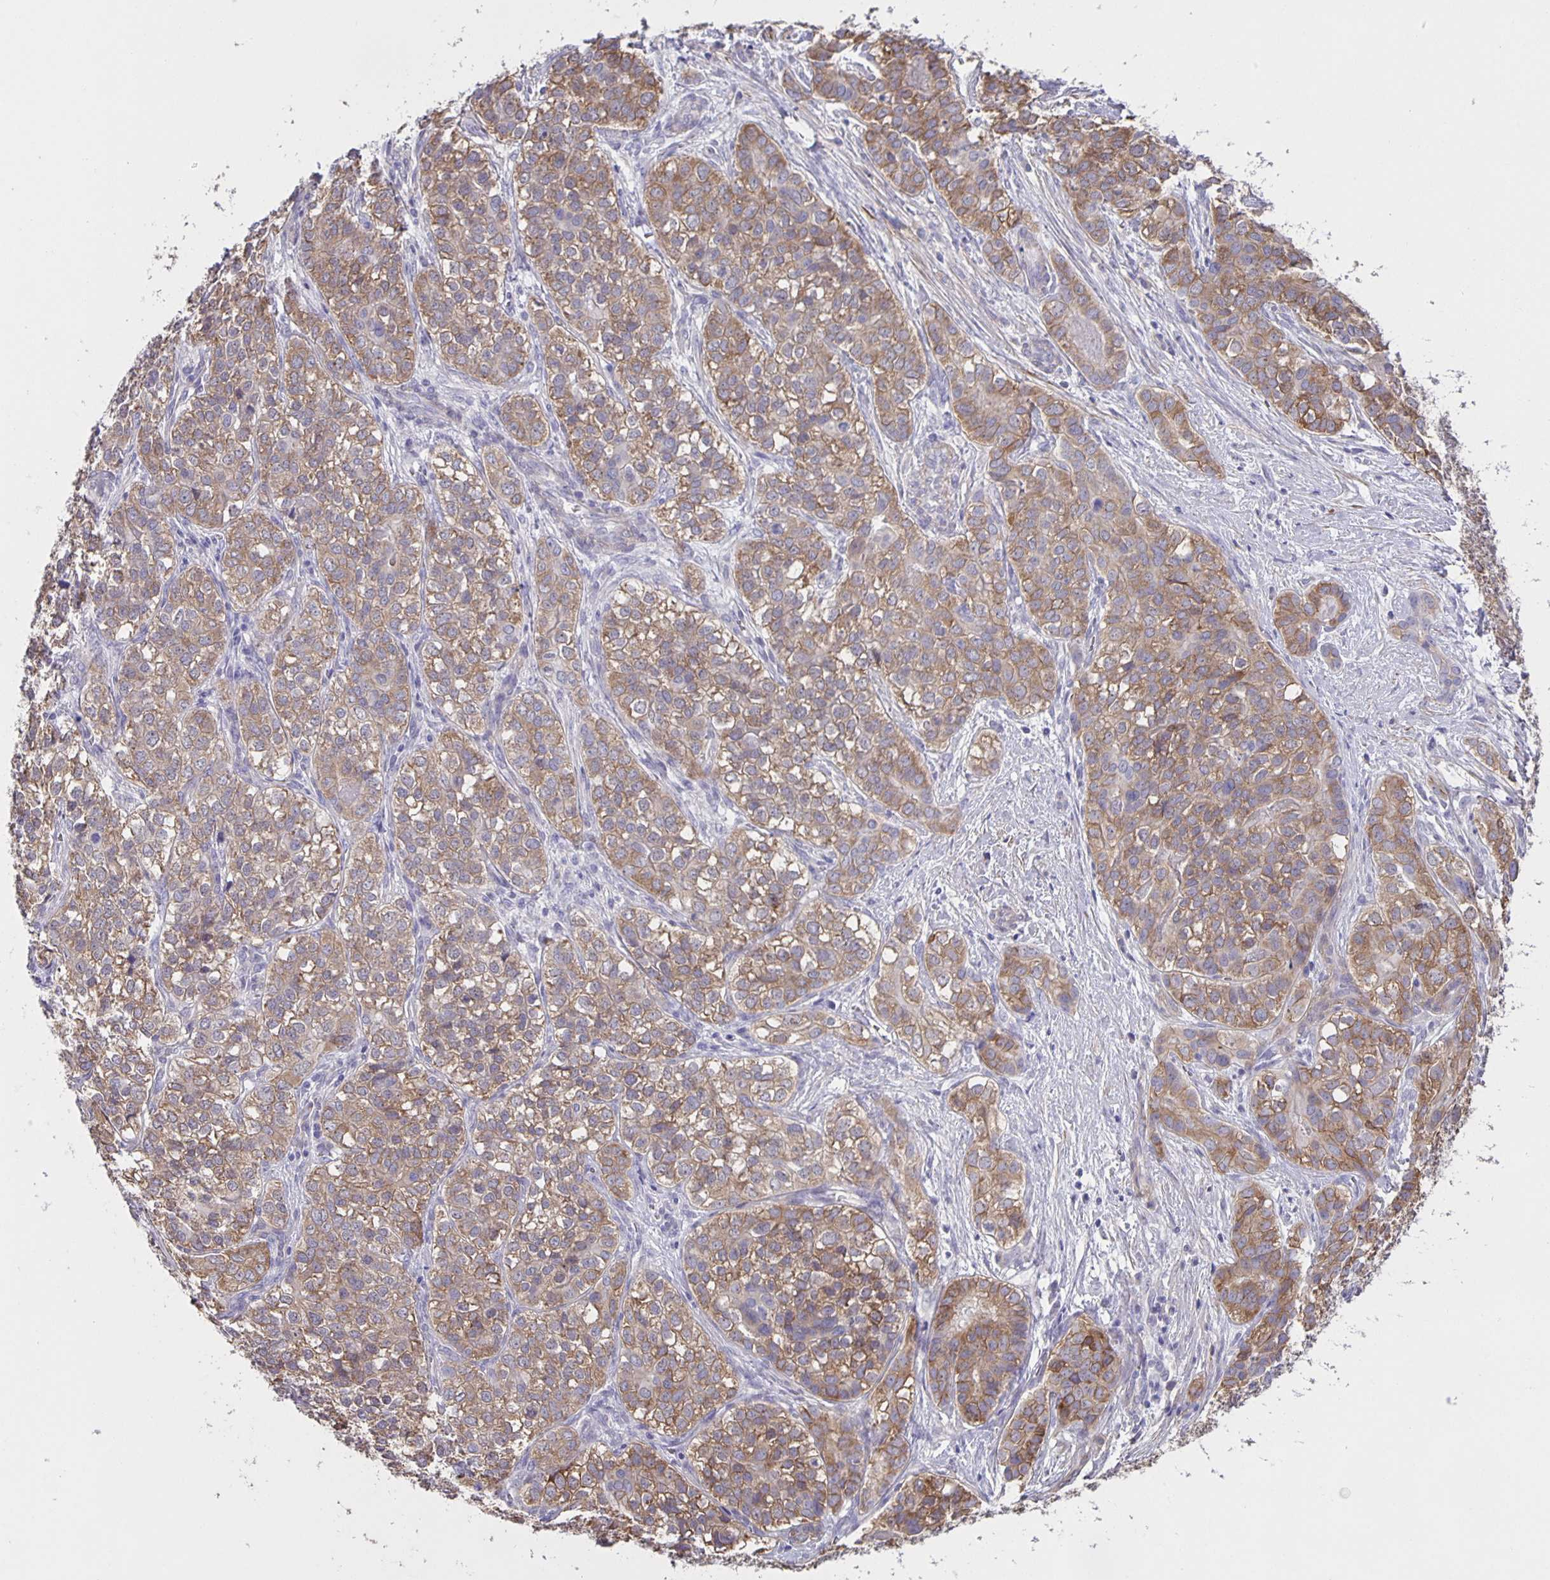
{"staining": {"intensity": "moderate", "quantity": "25%-75%", "location": "cytoplasmic/membranous"}, "tissue": "liver cancer", "cell_type": "Tumor cells", "image_type": "cancer", "snomed": [{"axis": "morphology", "description": "Cholangiocarcinoma"}, {"axis": "topography", "description": "Liver"}], "caption": "There is medium levels of moderate cytoplasmic/membranous positivity in tumor cells of cholangiocarcinoma (liver), as demonstrated by immunohistochemical staining (brown color).", "gene": "SRCIN1", "patient": {"sex": "male", "age": 56}}